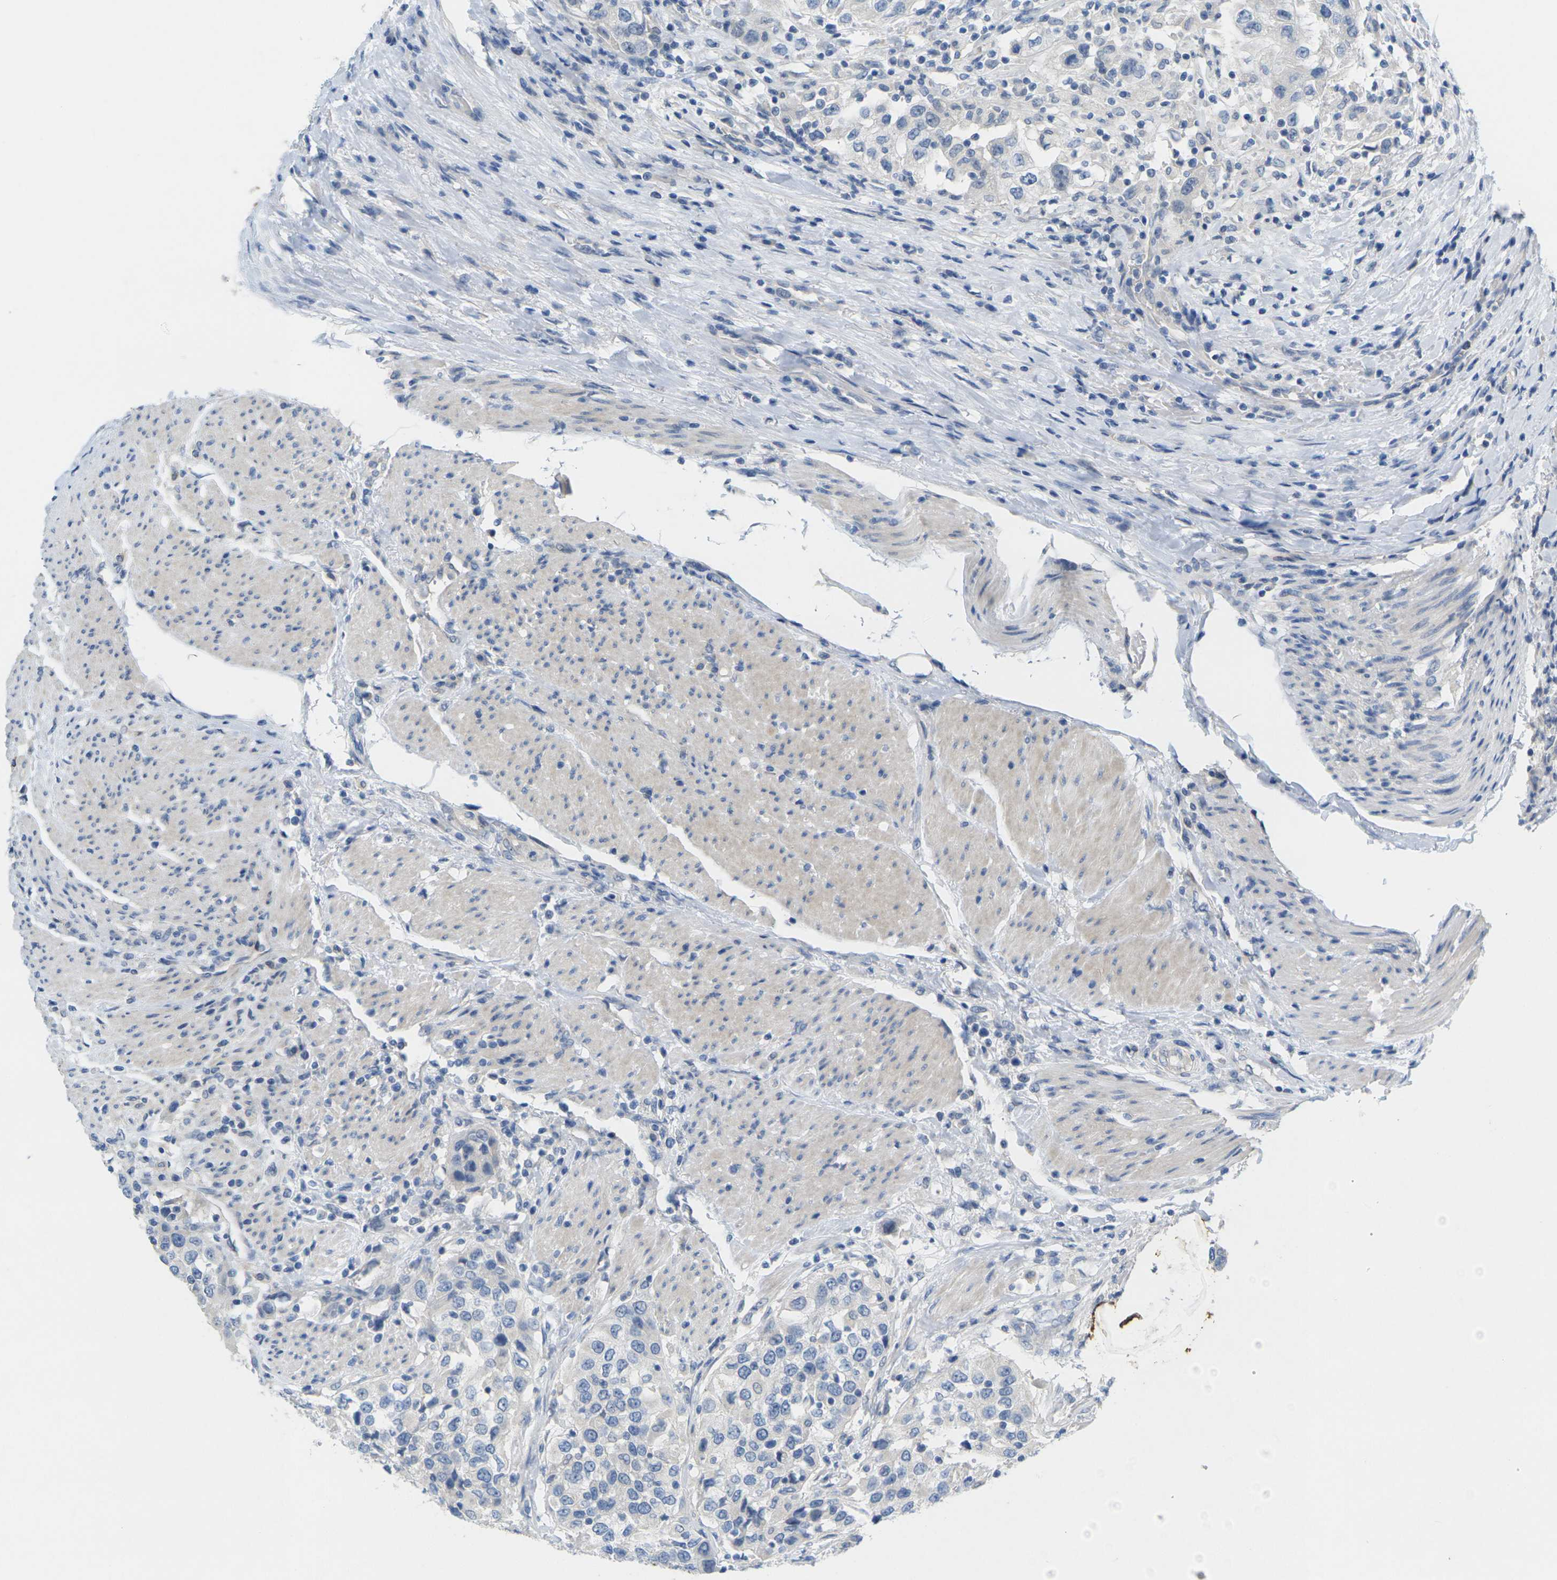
{"staining": {"intensity": "negative", "quantity": "none", "location": "none"}, "tissue": "urothelial cancer", "cell_type": "Tumor cells", "image_type": "cancer", "snomed": [{"axis": "morphology", "description": "Urothelial carcinoma, High grade"}, {"axis": "topography", "description": "Urinary bladder"}], "caption": "There is no significant staining in tumor cells of urothelial cancer.", "gene": "TNNI3", "patient": {"sex": "female", "age": 80}}